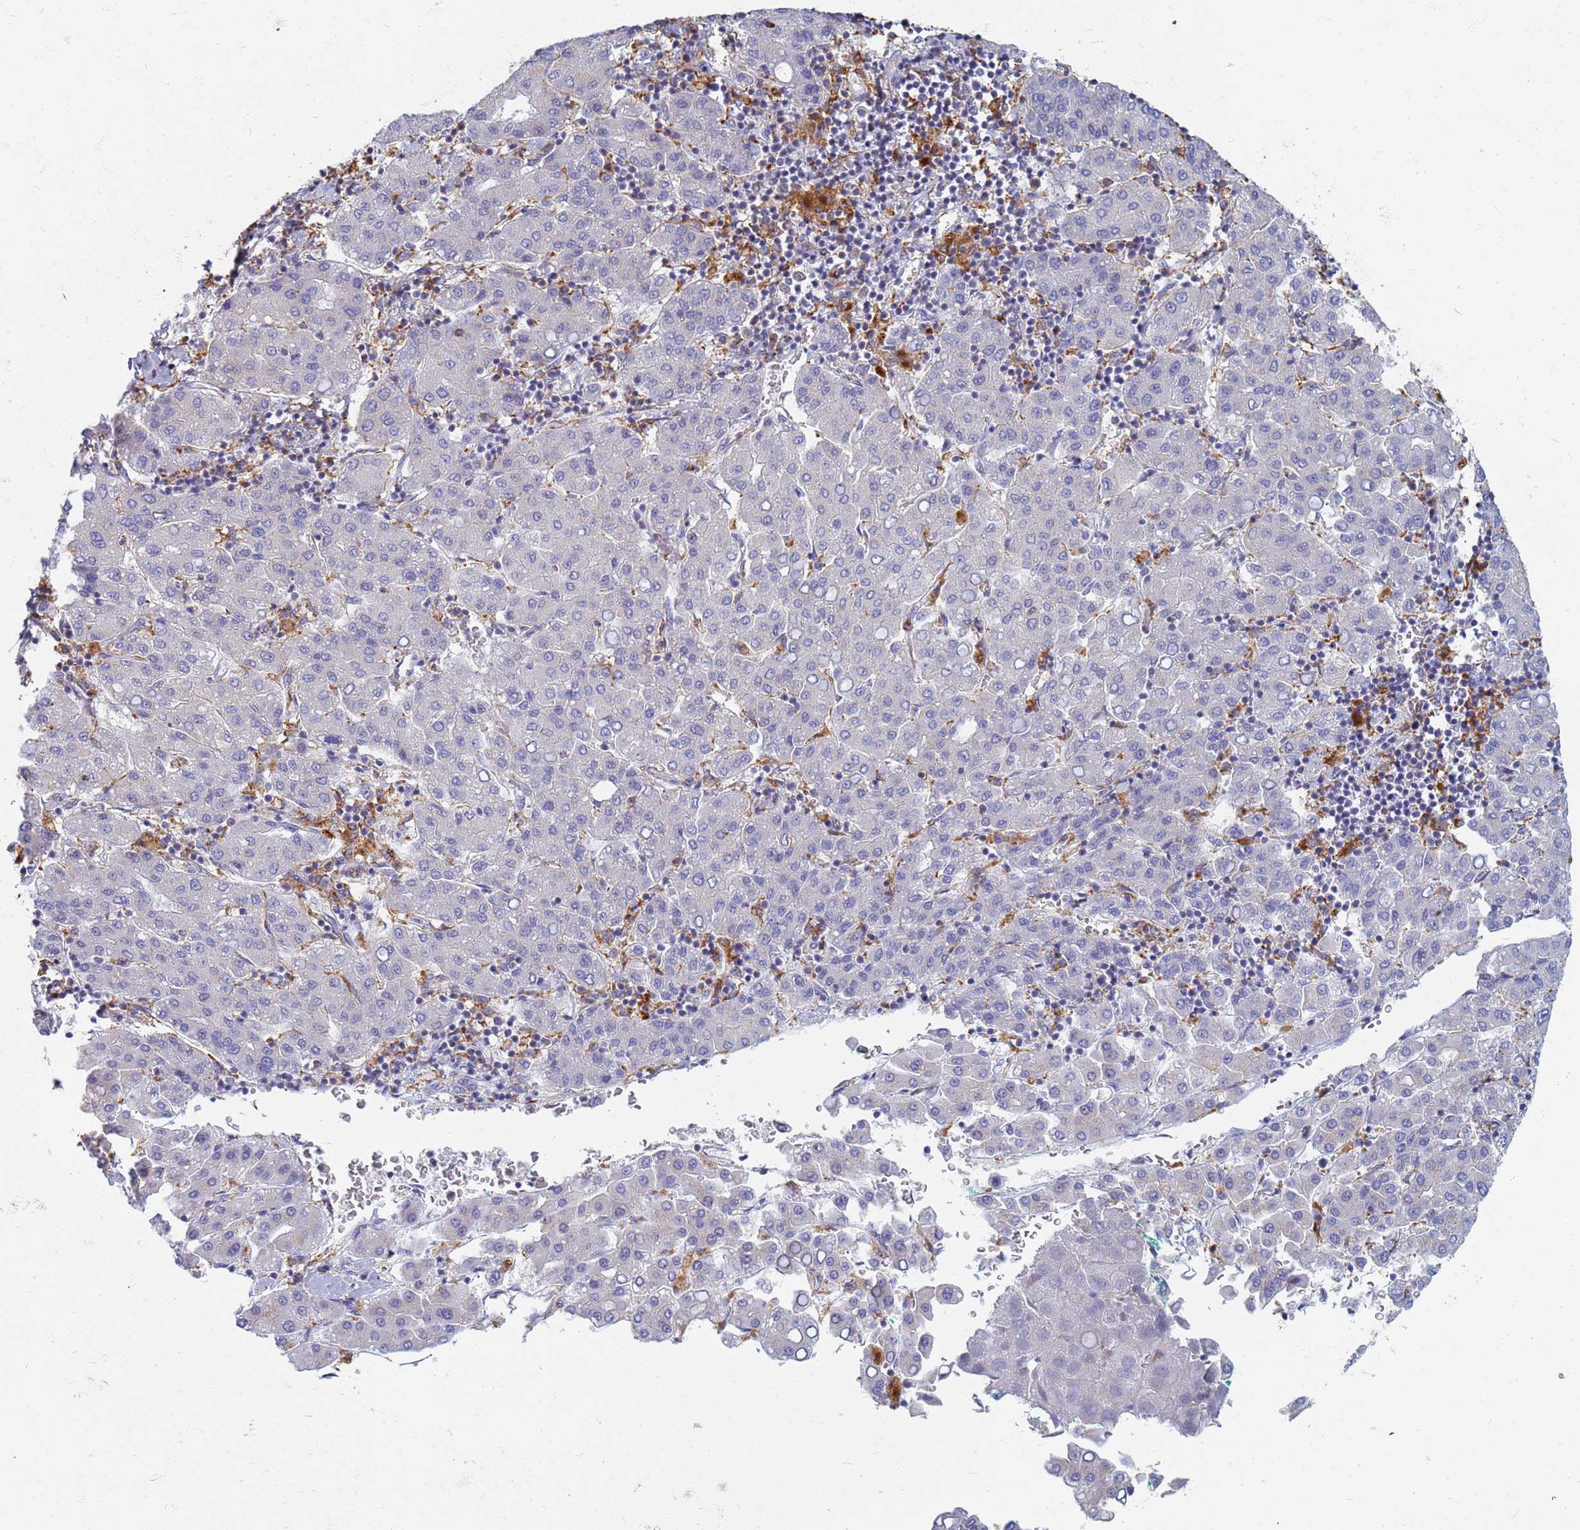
{"staining": {"intensity": "negative", "quantity": "none", "location": "none"}, "tissue": "liver cancer", "cell_type": "Tumor cells", "image_type": "cancer", "snomed": [{"axis": "morphology", "description": "Carcinoma, Hepatocellular, NOS"}, {"axis": "topography", "description": "Liver"}], "caption": "Photomicrograph shows no significant protein positivity in tumor cells of liver cancer (hepatocellular carcinoma).", "gene": "ATP6V1E1", "patient": {"sex": "male", "age": 65}}